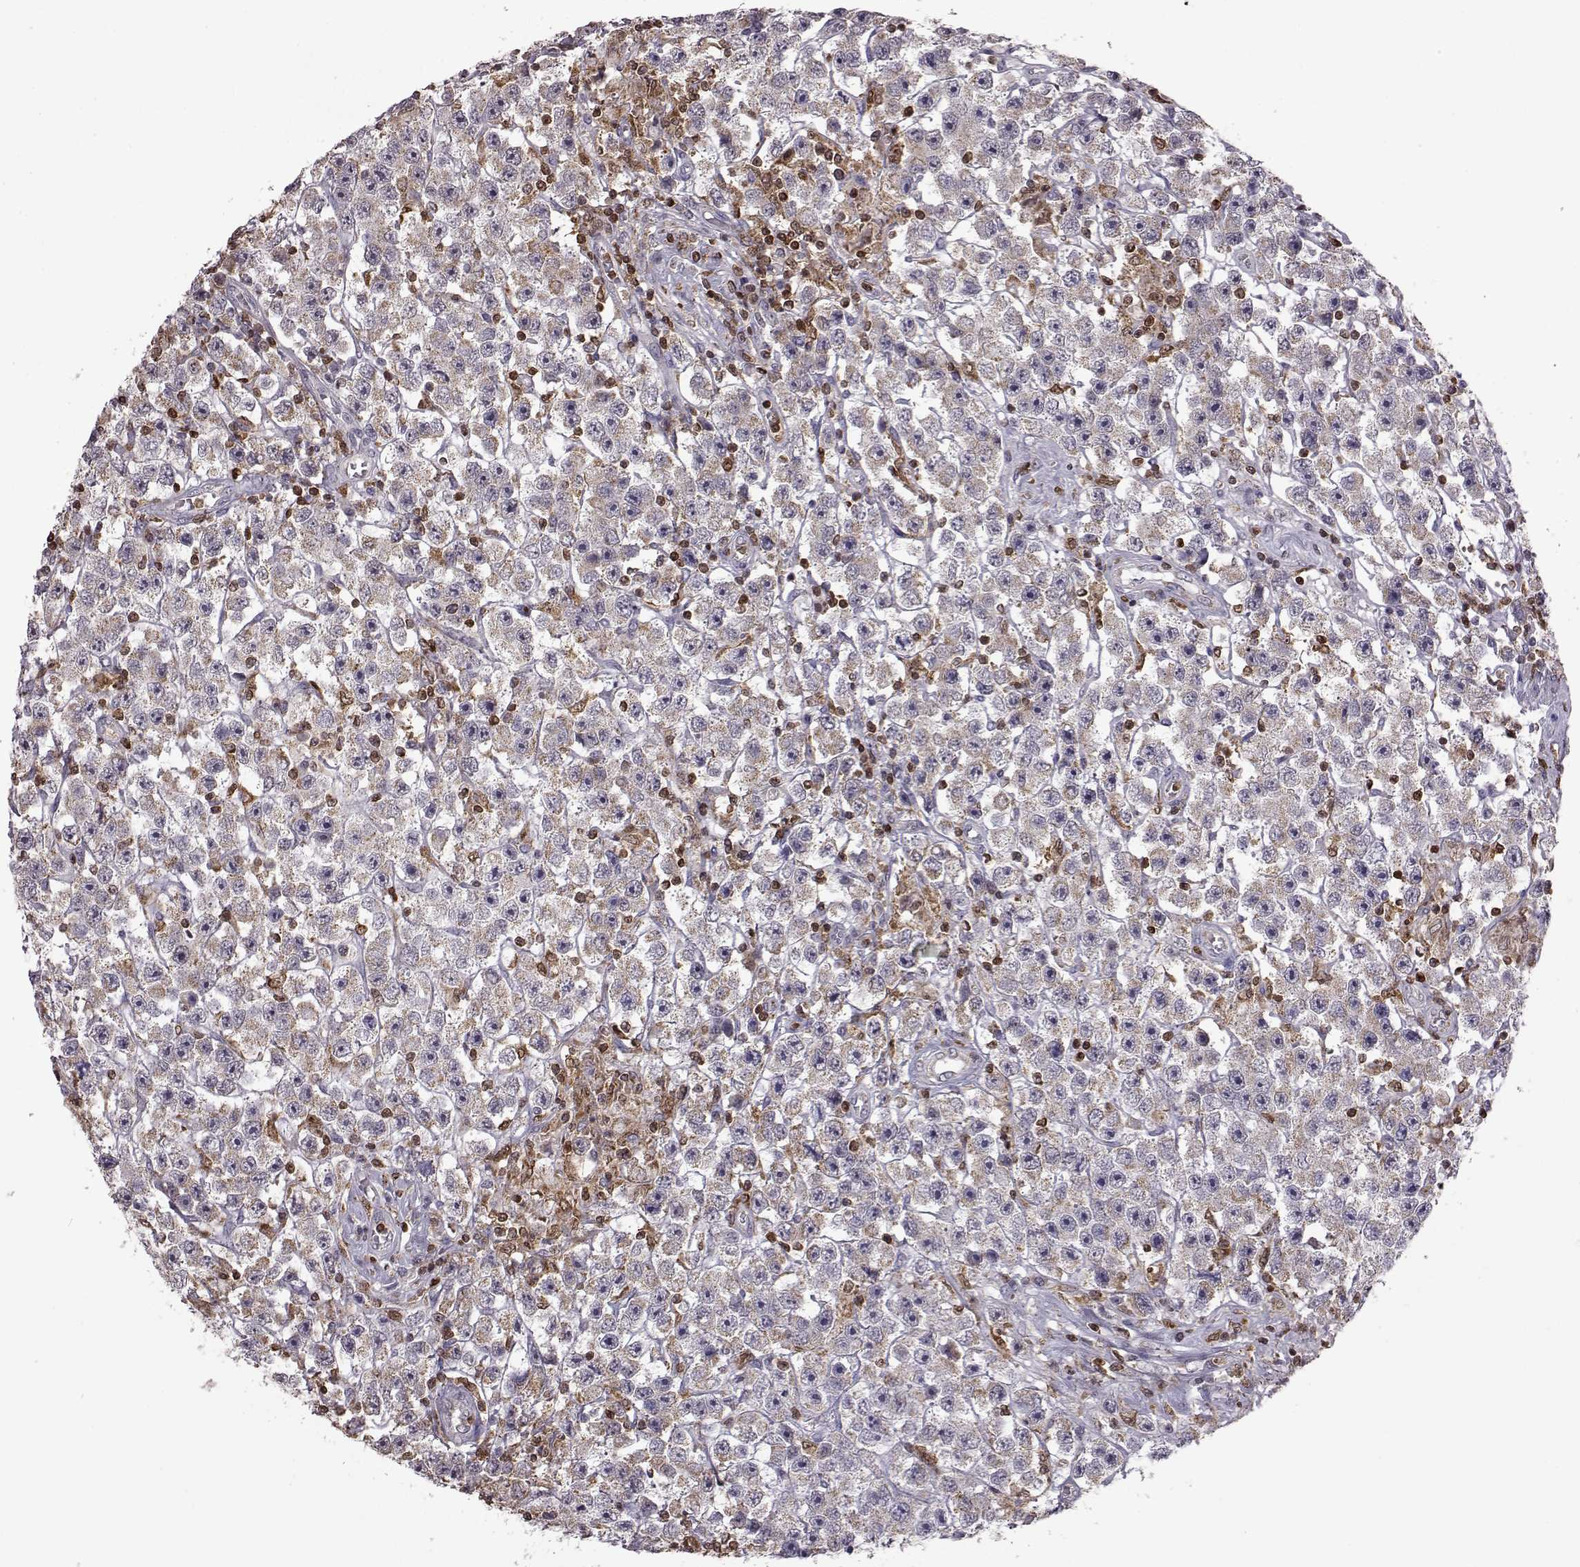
{"staining": {"intensity": "weak", "quantity": "<25%", "location": "cytoplasmic/membranous"}, "tissue": "testis cancer", "cell_type": "Tumor cells", "image_type": "cancer", "snomed": [{"axis": "morphology", "description": "Seminoma, NOS"}, {"axis": "topography", "description": "Testis"}], "caption": "Human testis cancer (seminoma) stained for a protein using IHC reveals no expression in tumor cells.", "gene": "DOK2", "patient": {"sex": "male", "age": 45}}